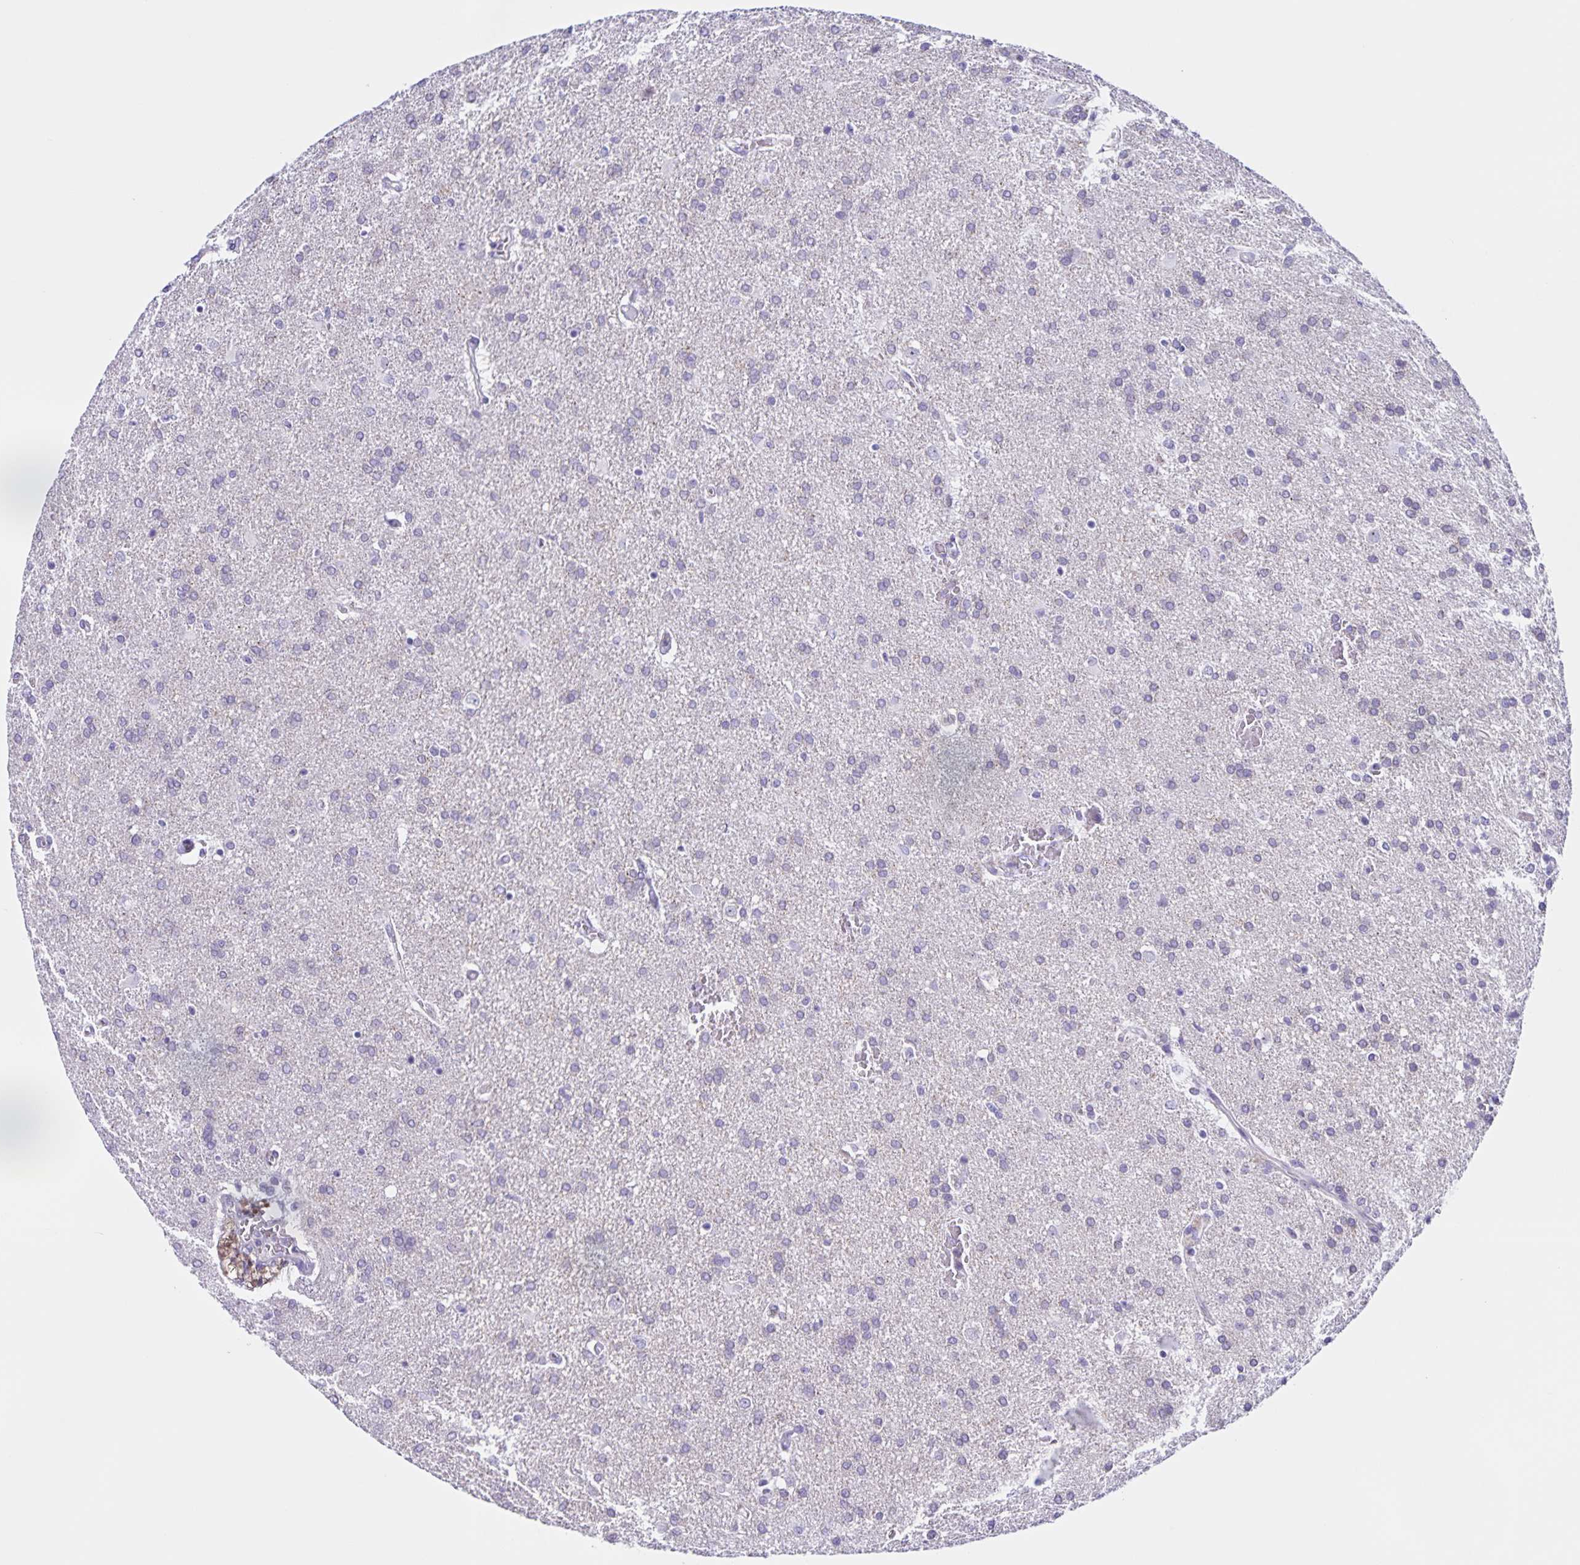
{"staining": {"intensity": "negative", "quantity": "none", "location": "none"}, "tissue": "glioma", "cell_type": "Tumor cells", "image_type": "cancer", "snomed": [{"axis": "morphology", "description": "Glioma, malignant, High grade"}, {"axis": "topography", "description": "Brain"}], "caption": "There is no significant positivity in tumor cells of malignant glioma (high-grade). (Immunohistochemistry, brightfield microscopy, high magnification).", "gene": "FAM170A", "patient": {"sex": "male", "age": 68}}